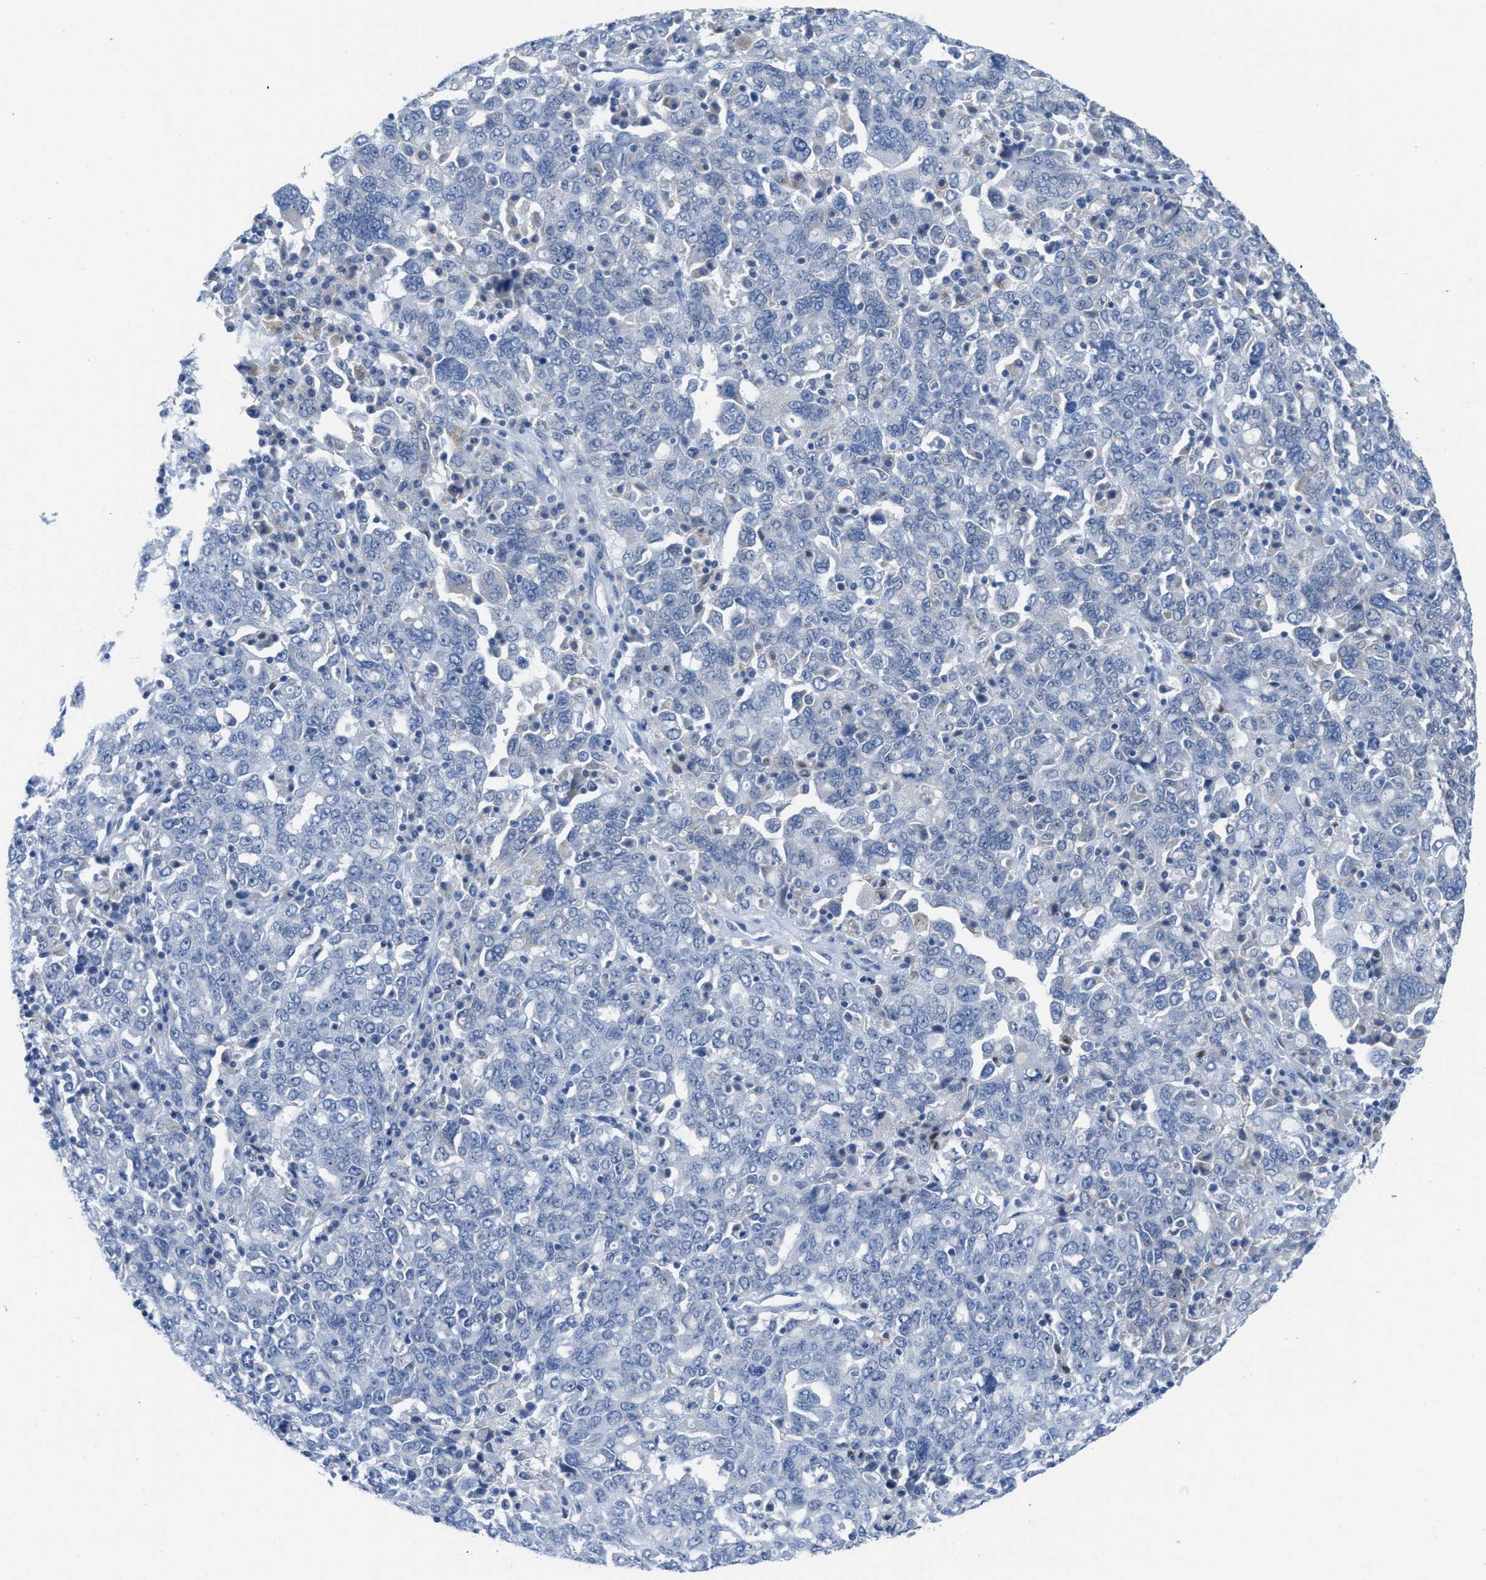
{"staining": {"intensity": "negative", "quantity": "none", "location": "none"}, "tissue": "ovarian cancer", "cell_type": "Tumor cells", "image_type": "cancer", "snomed": [{"axis": "morphology", "description": "Carcinoma, endometroid"}, {"axis": "topography", "description": "Ovary"}], "caption": "Immunohistochemical staining of human ovarian endometroid carcinoma shows no significant positivity in tumor cells.", "gene": "PTDSS1", "patient": {"sex": "female", "age": 62}}